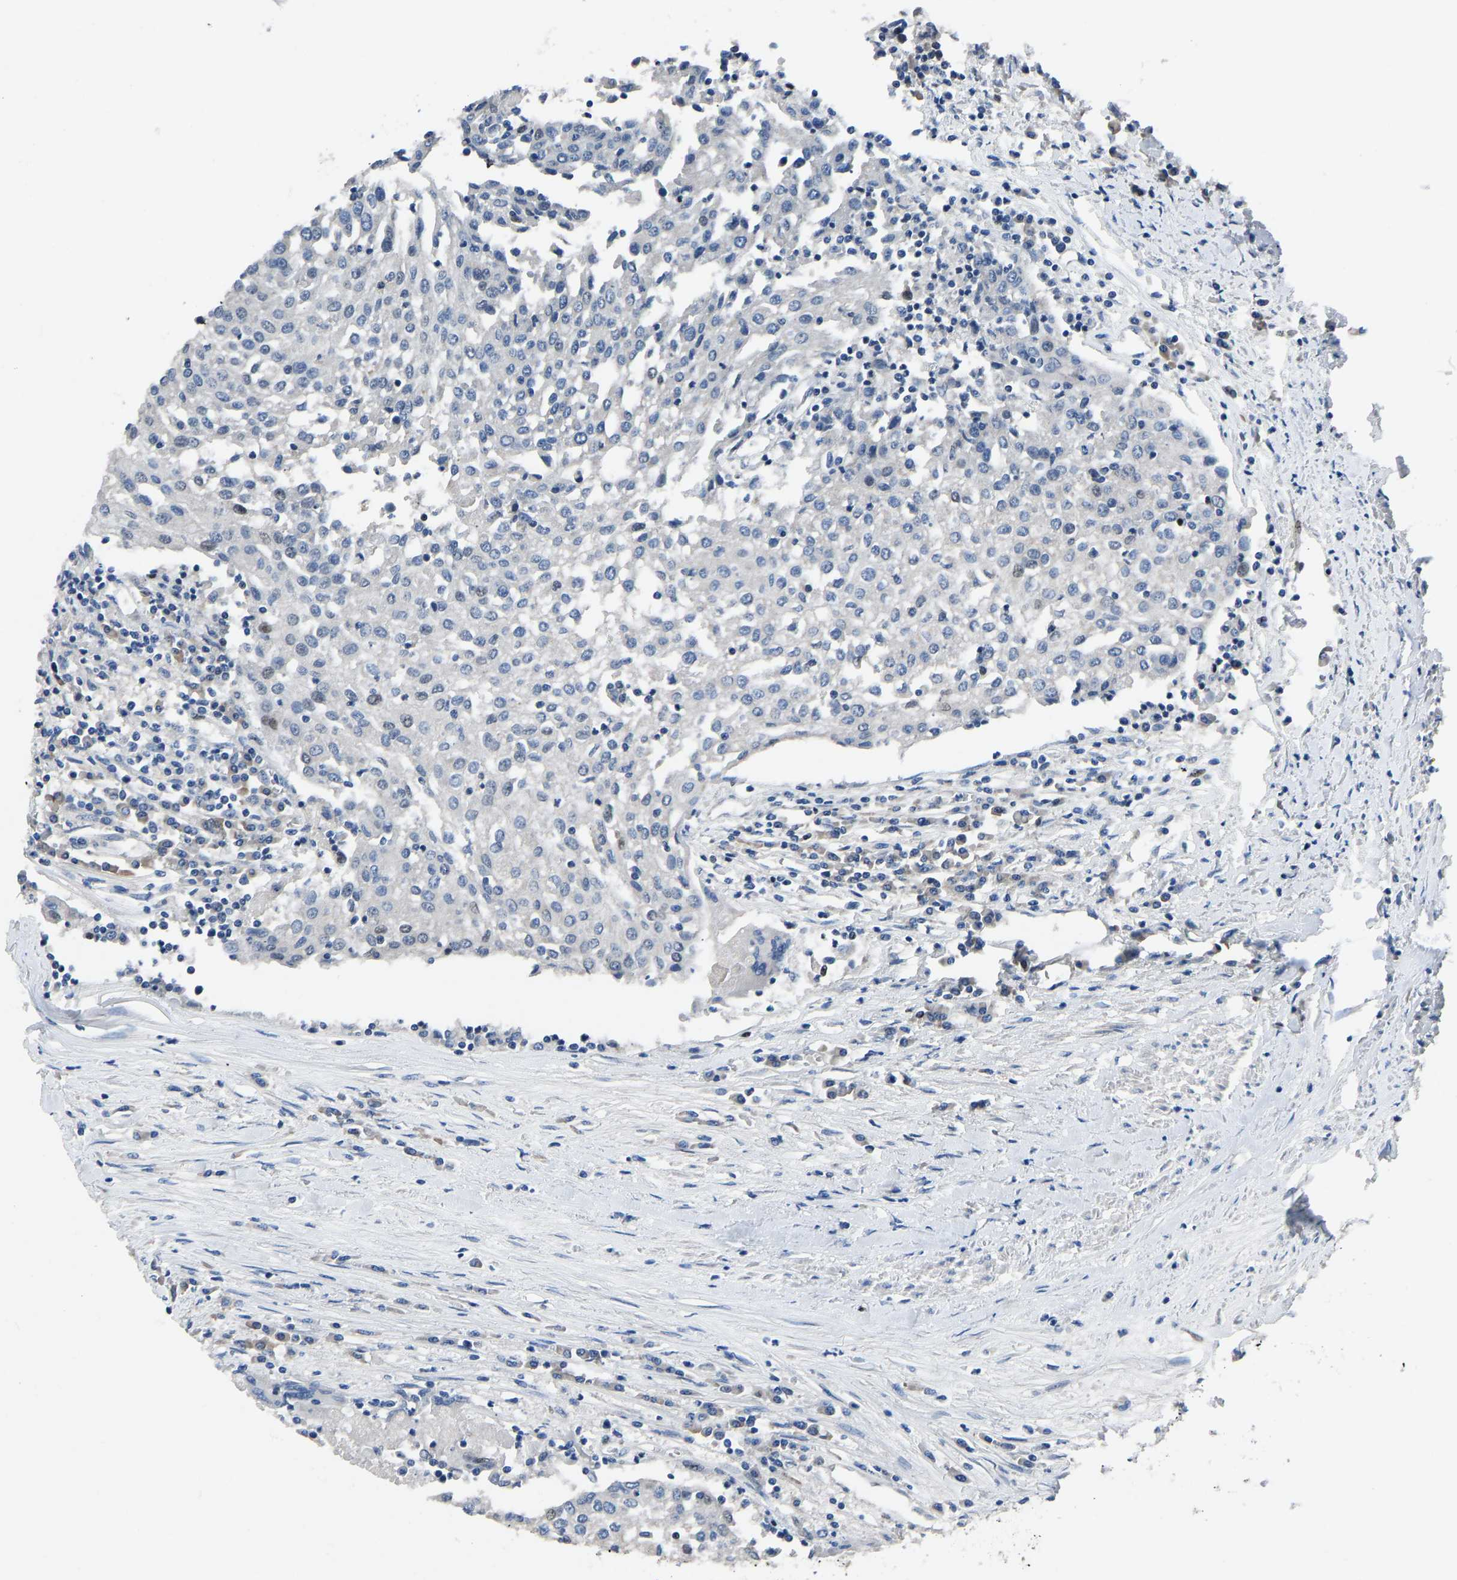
{"staining": {"intensity": "negative", "quantity": "none", "location": "none"}, "tissue": "urothelial cancer", "cell_type": "Tumor cells", "image_type": "cancer", "snomed": [{"axis": "morphology", "description": "Urothelial carcinoma, High grade"}, {"axis": "topography", "description": "Urinary bladder"}], "caption": "IHC of human urothelial cancer shows no expression in tumor cells.", "gene": "EGR1", "patient": {"sex": "female", "age": 85}}